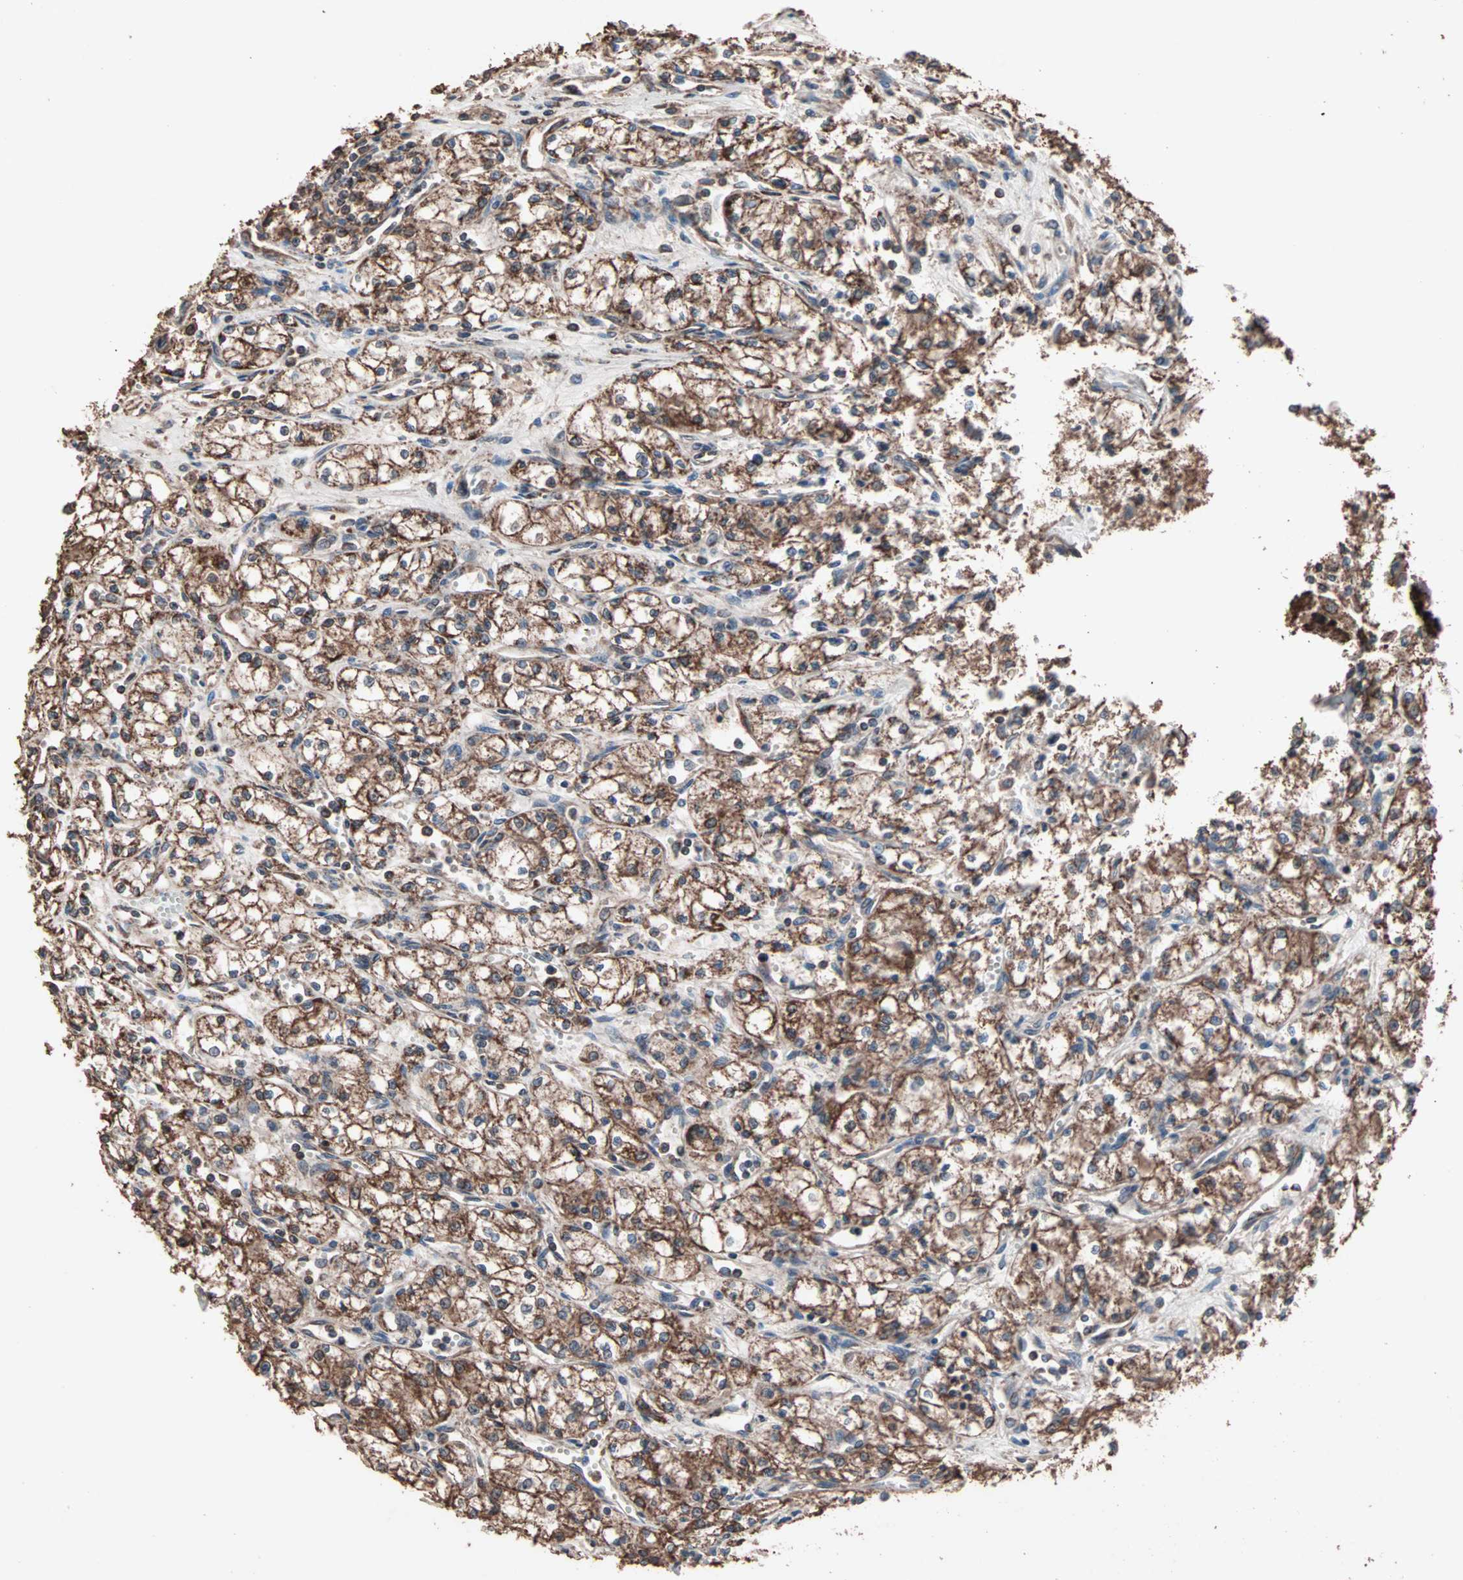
{"staining": {"intensity": "strong", "quantity": ">75%", "location": "cytoplasmic/membranous"}, "tissue": "renal cancer", "cell_type": "Tumor cells", "image_type": "cancer", "snomed": [{"axis": "morphology", "description": "Normal tissue, NOS"}, {"axis": "morphology", "description": "Adenocarcinoma, NOS"}, {"axis": "topography", "description": "Kidney"}], "caption": "Renal adenocarcinoma stained with a brown dye exhibits strong cytoplasmic/membranous positive positivity in approximately >75% of tumor cells.", "gene": "MRPL2", "patient": {"sex": "male", "age": 59}}